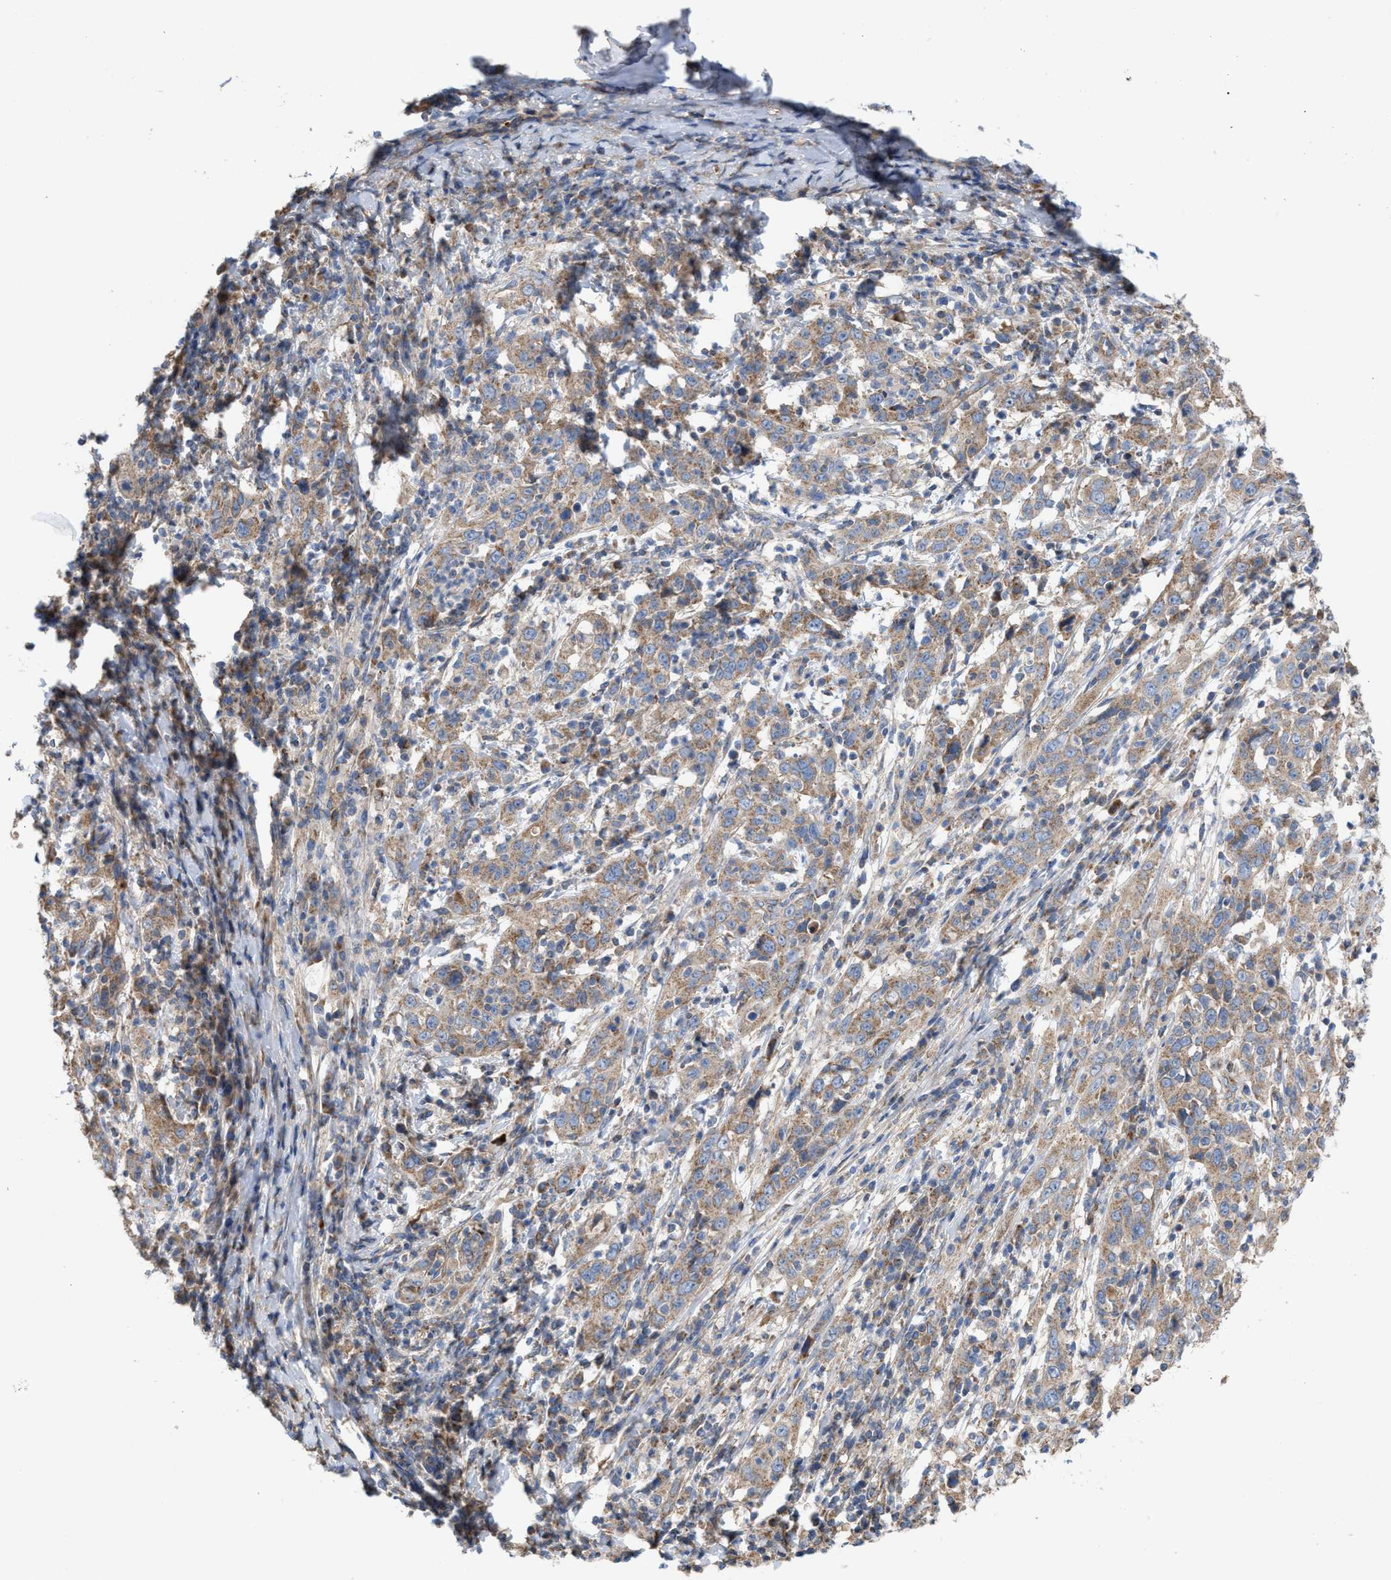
{"staining": {"intensity": "weak", "quantity": ">75%", "location": "cytoplasmic/membranous"}, "tissue": "cervical cancer", "cell_type": "Tumor cells", "image_type": "cancer", "snomed": [{"axis": "morphology", "description": "Squamous cell carcinoma, NOS"}, {"axis": "topography", "description": "Cervix"}], "caption": "An IHC image of neoplastic tissue is shown. Protein staining in brown labels weak cytoplasmic/membranous positivity in cervical cancer within tumor cells.", "gene": "OXSM", "patient": {"sex": "female", "age": 46}}